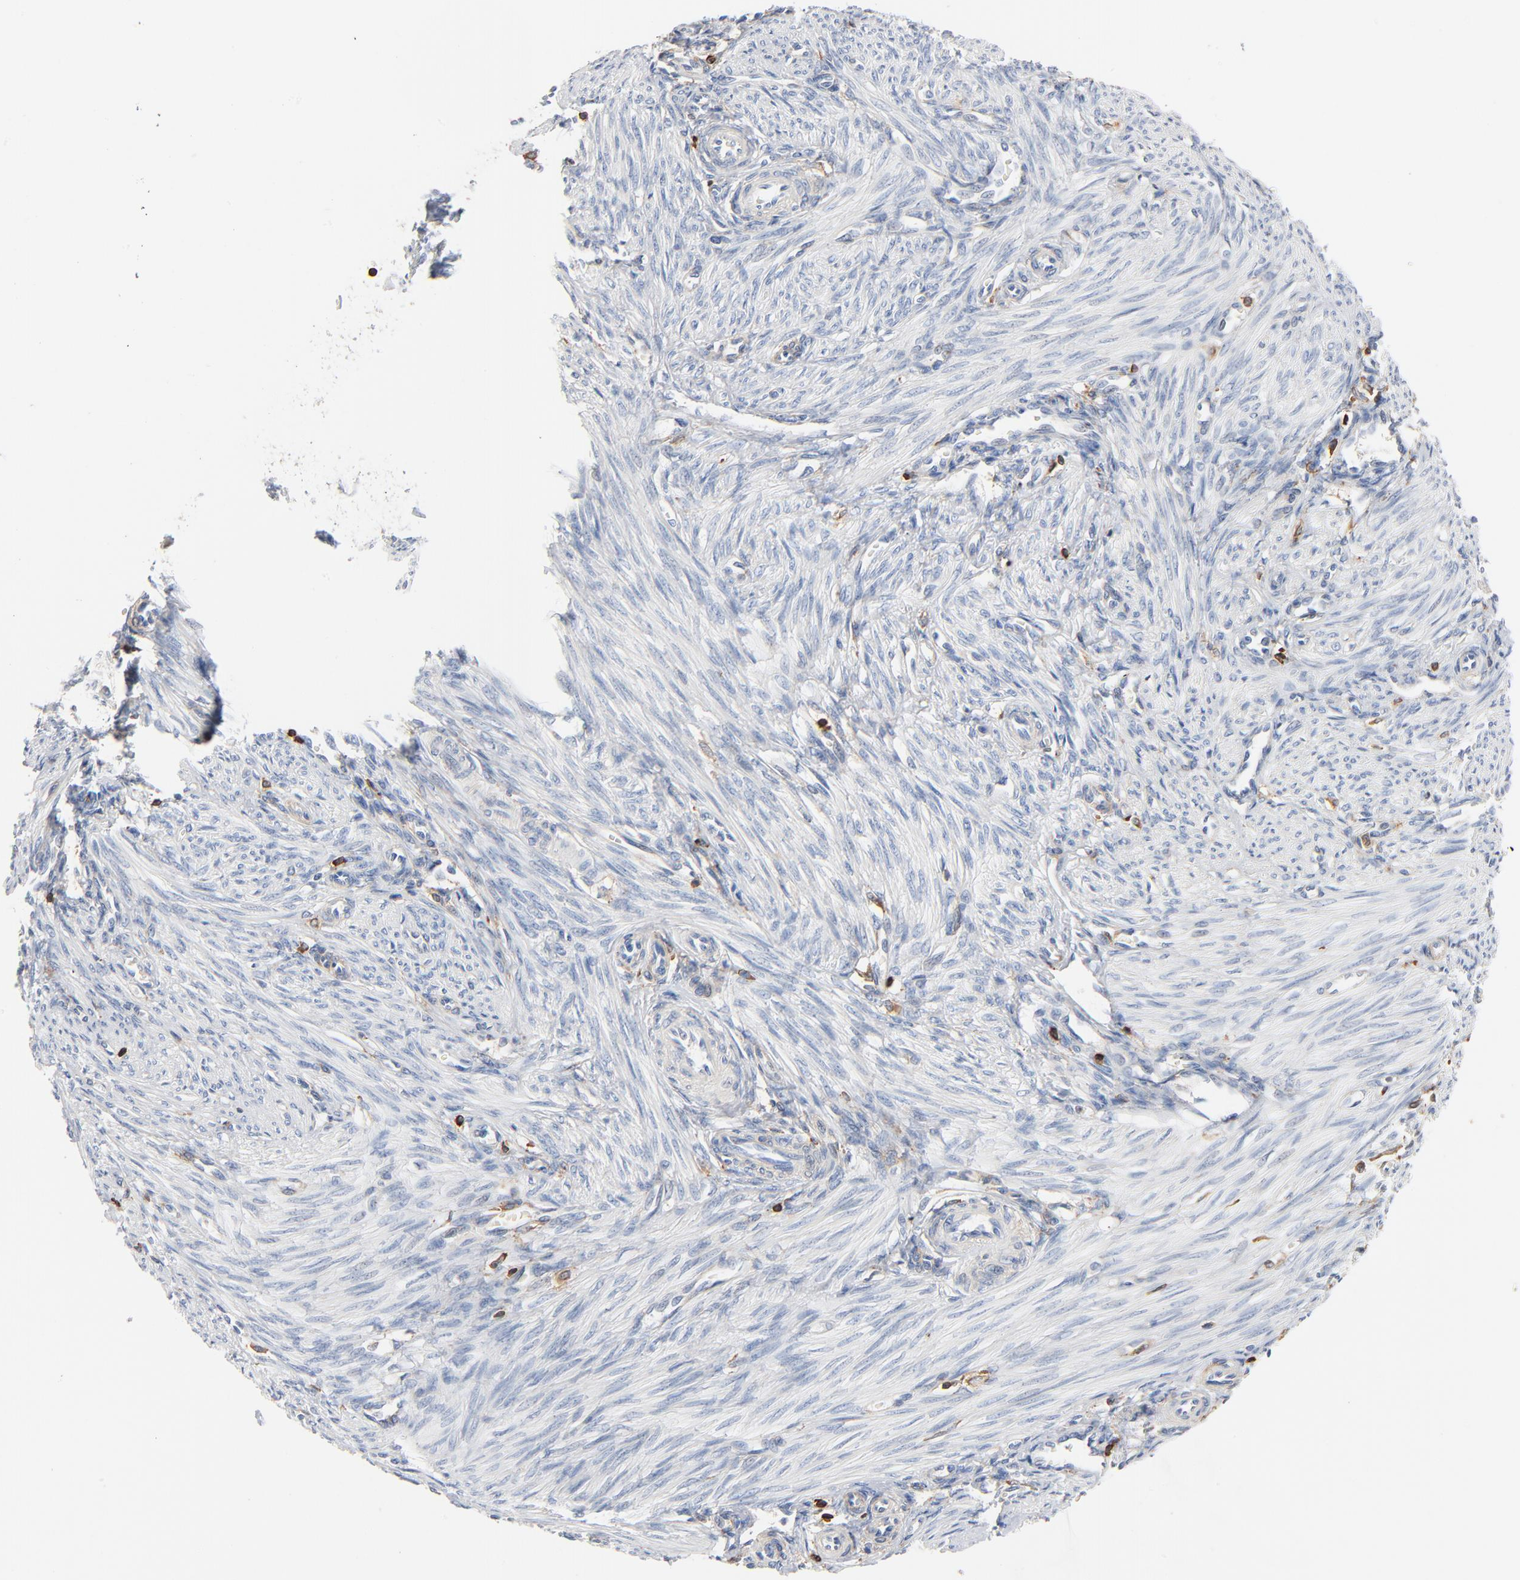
{"staining": {"intensity": "strong", "quantity": "<25%", "location": "cytoplasmic/membranous"}, "tissue": "endometrium", "cell_type": "Cells in endometrial stroma", "image_type": "normal", "snomed": [{"axis": "morphology", "description": "Normal tissue, NOS"}, {"axis": "topography", "description": "Endometrium"}], "caption": "Strong cytoplasmic/membranous staining for a protein is identified in approximately <25% of cells in endometrial stroma of normal endometrium using immunohistochemistry.", "gene": "SH3KBP1", "patient": {"sex": "female", "age": 27}}